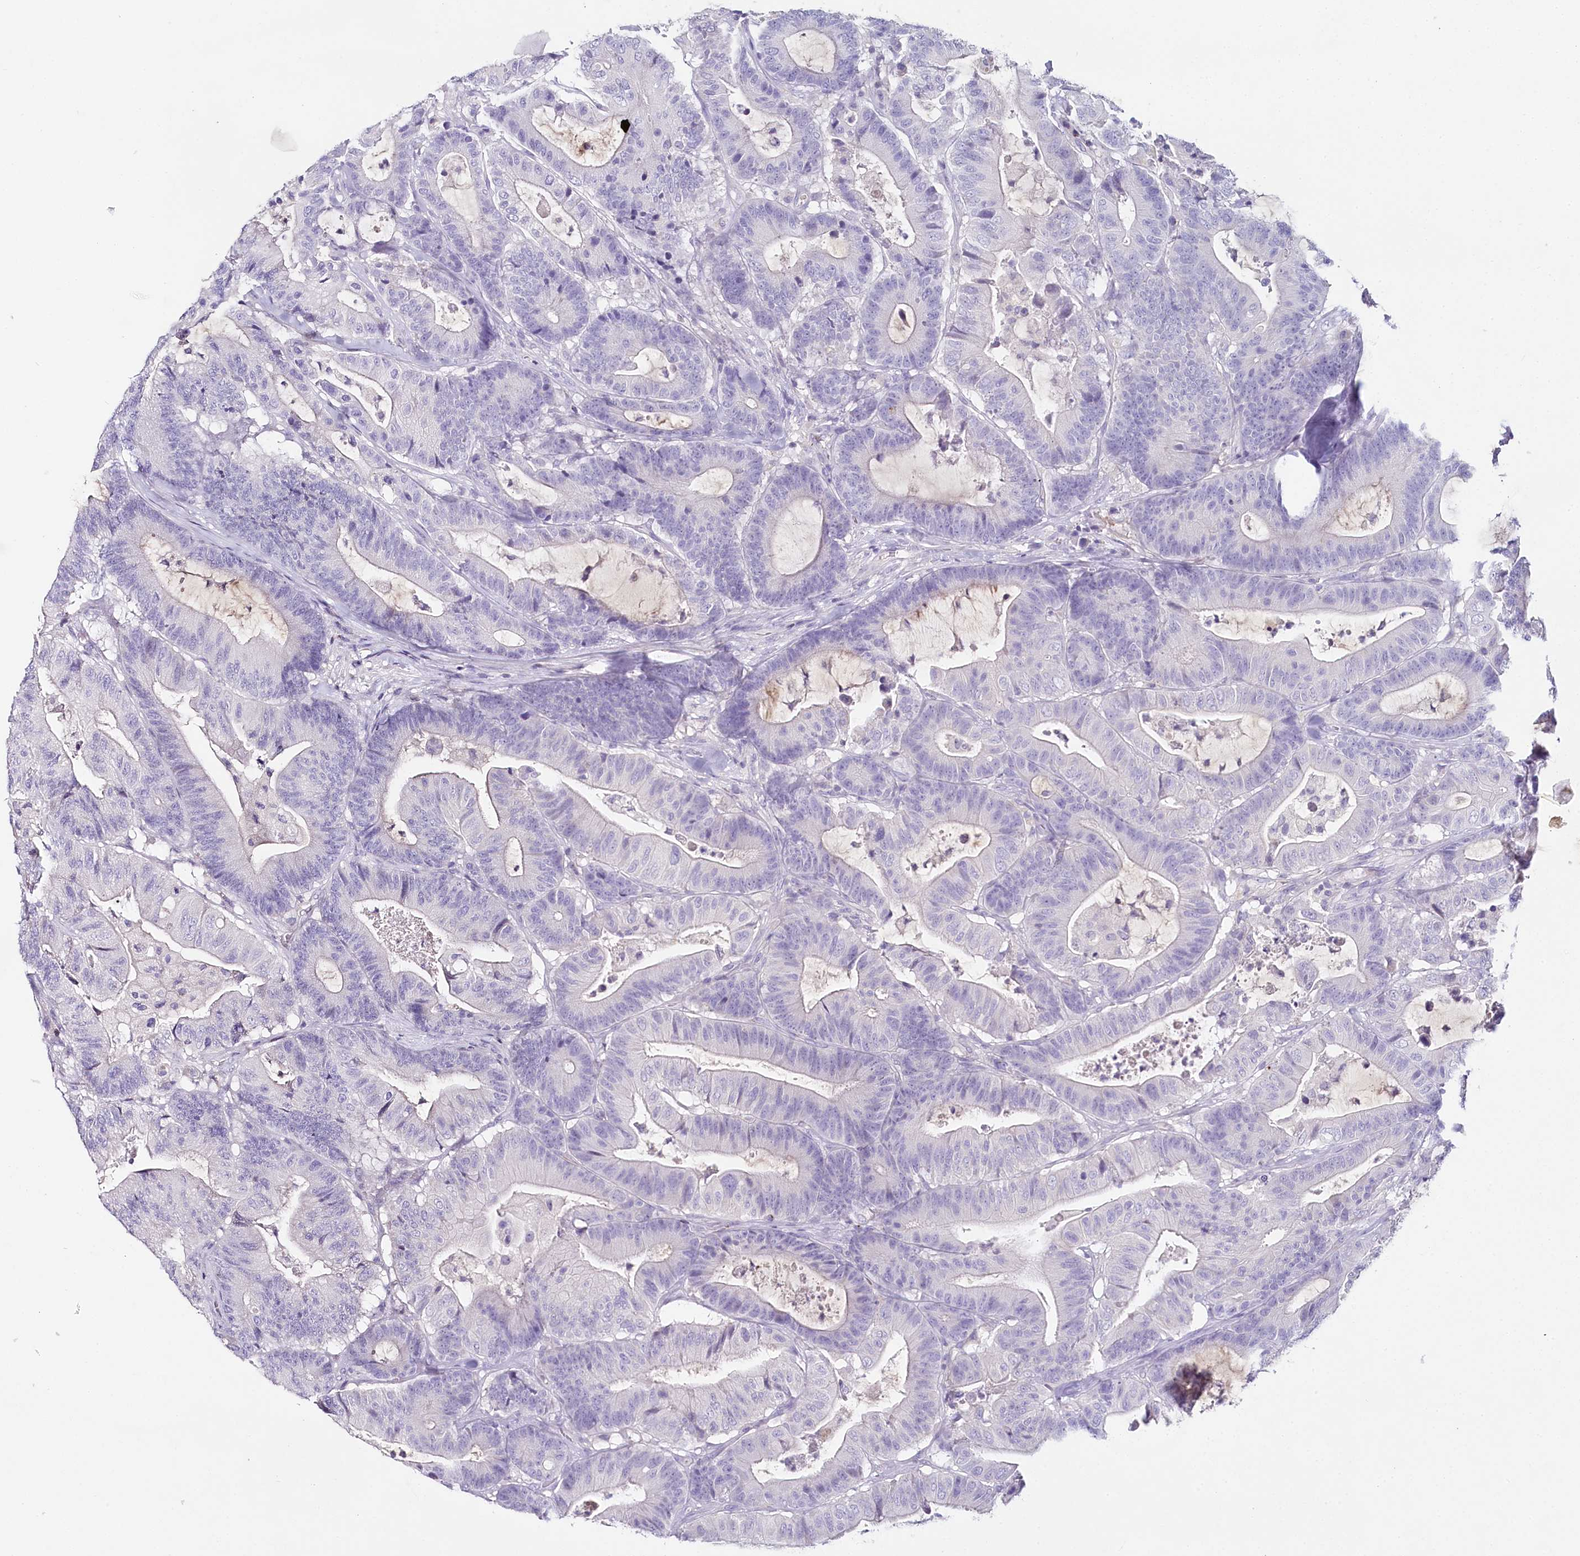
{"staining": {"intensity": "negative", "quantity": "none", "location": "none"}, "tissue": "colorectal cancer", "cell_type": "Tumor cells", "image_type": "cancer", "snomed": [{"axis": "morphology", "description": "Adenocarcinoma, NOS"}, {"axis": "topography", "description": "Colon"}], "caption": "This photomicrograph is of adenocarcinoma (colorectal) stained with immunohistochemistry to label a protein in brown with the nuclei are counter-stained blue. There is no staining in tumor cells. Brightfield microscopy of IHC stained with DAB (3,3'-diaminobenzidine) (brown) and hematoxylin (blue), captured at high magnification.", "gene": "HPD", "patient": {"sex": "female", "age": 84}}